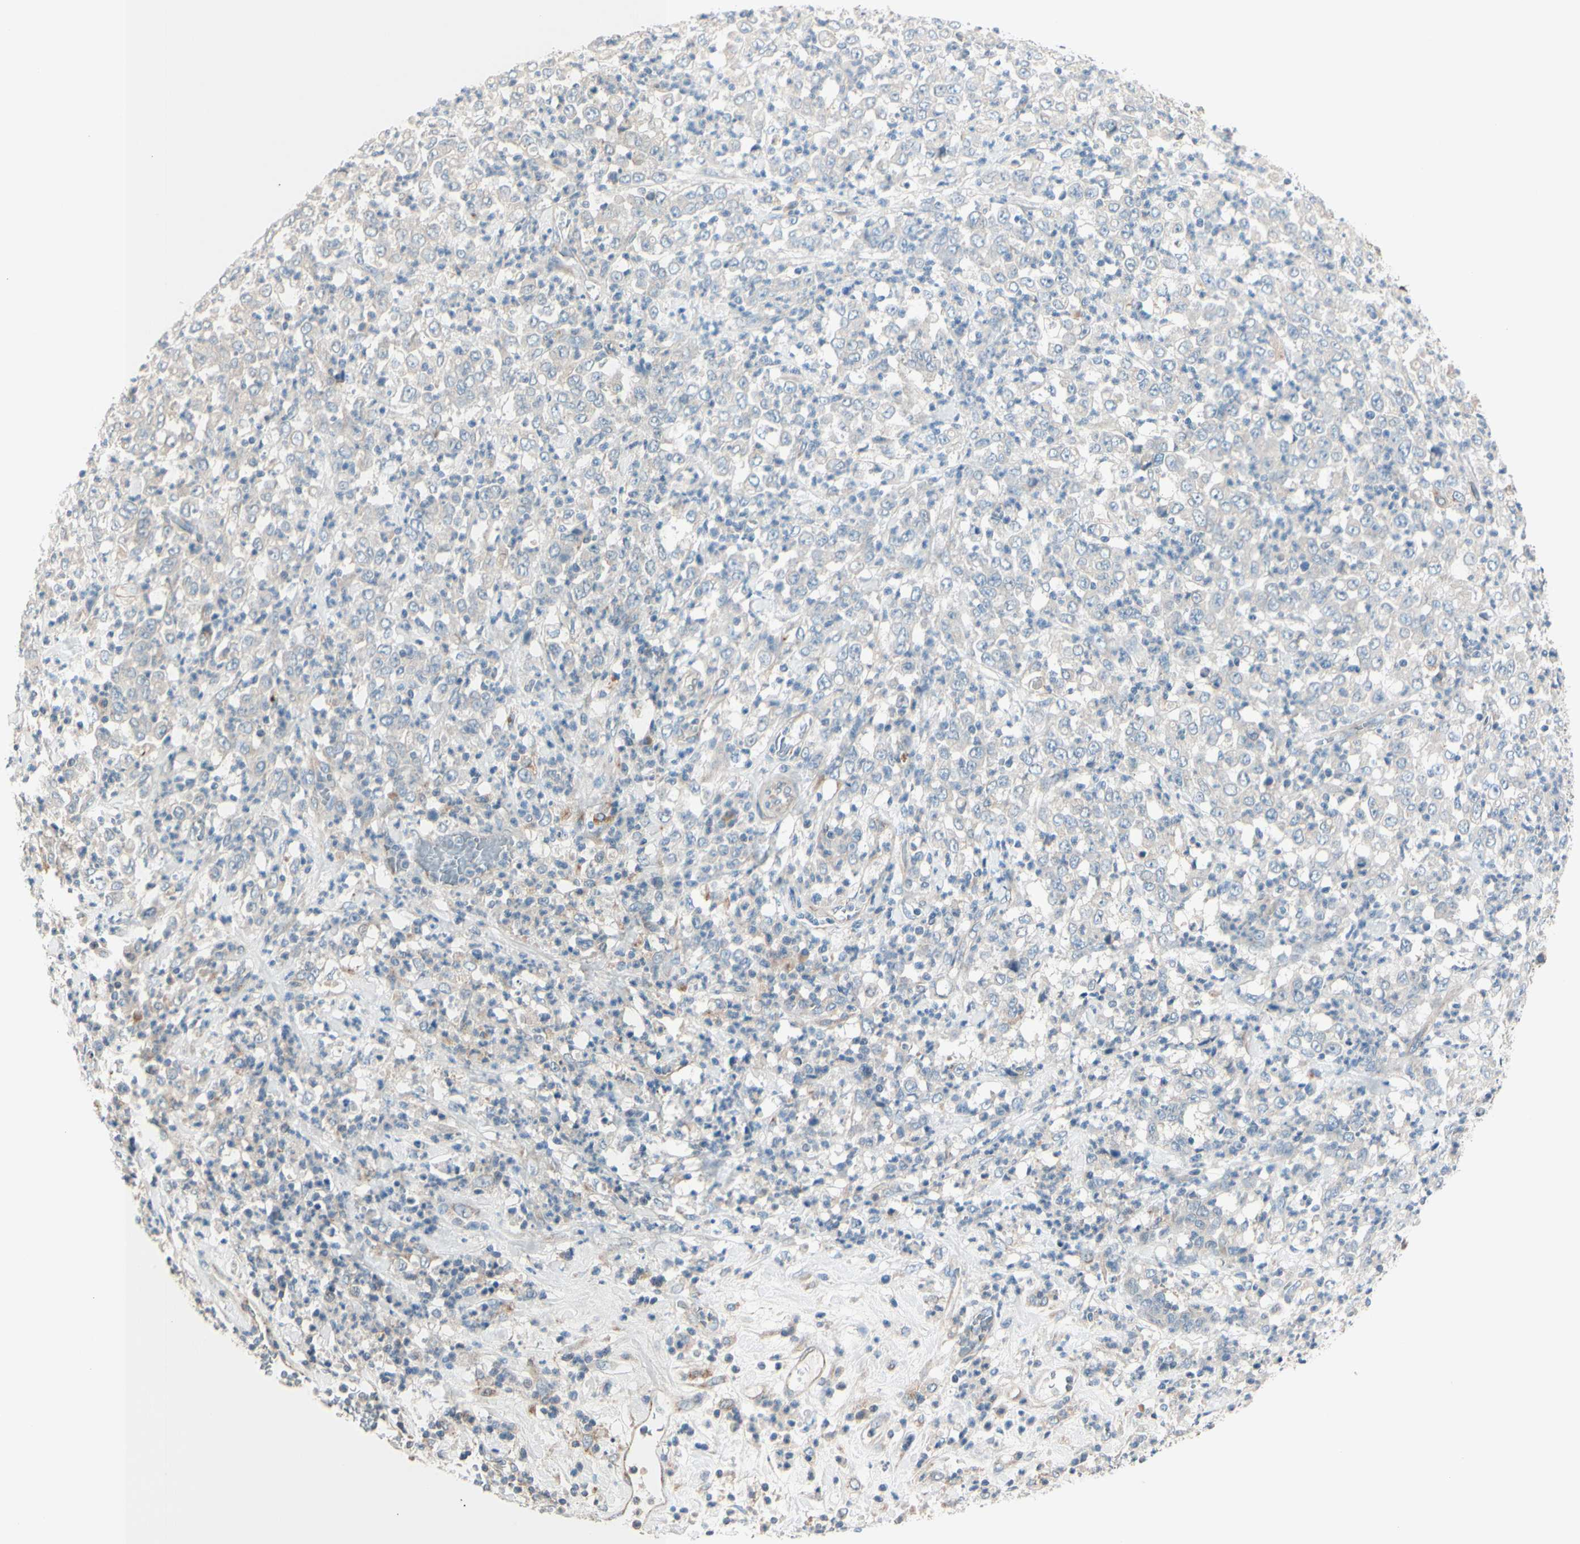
{"staining": {"intensity": "weak", "quantity": "25%-75%", "location": "cytoplasmic/membranous"}, "tissue": "stomach cancer", "cell_type": "Tumor cells", "image_type": "cancer", "snomed": [{"axis": "morphology", "description": "Adenocarcinoma, NOS"}, {"axis": "topography", "description": "Stomach, lower"}], "caption": "Adenocarcinoma (stomach) stained with a protein marker displays weak staining in tumor cells.", "gene": "EPHA3", "patient": {"sex": "female", "age": 71}}